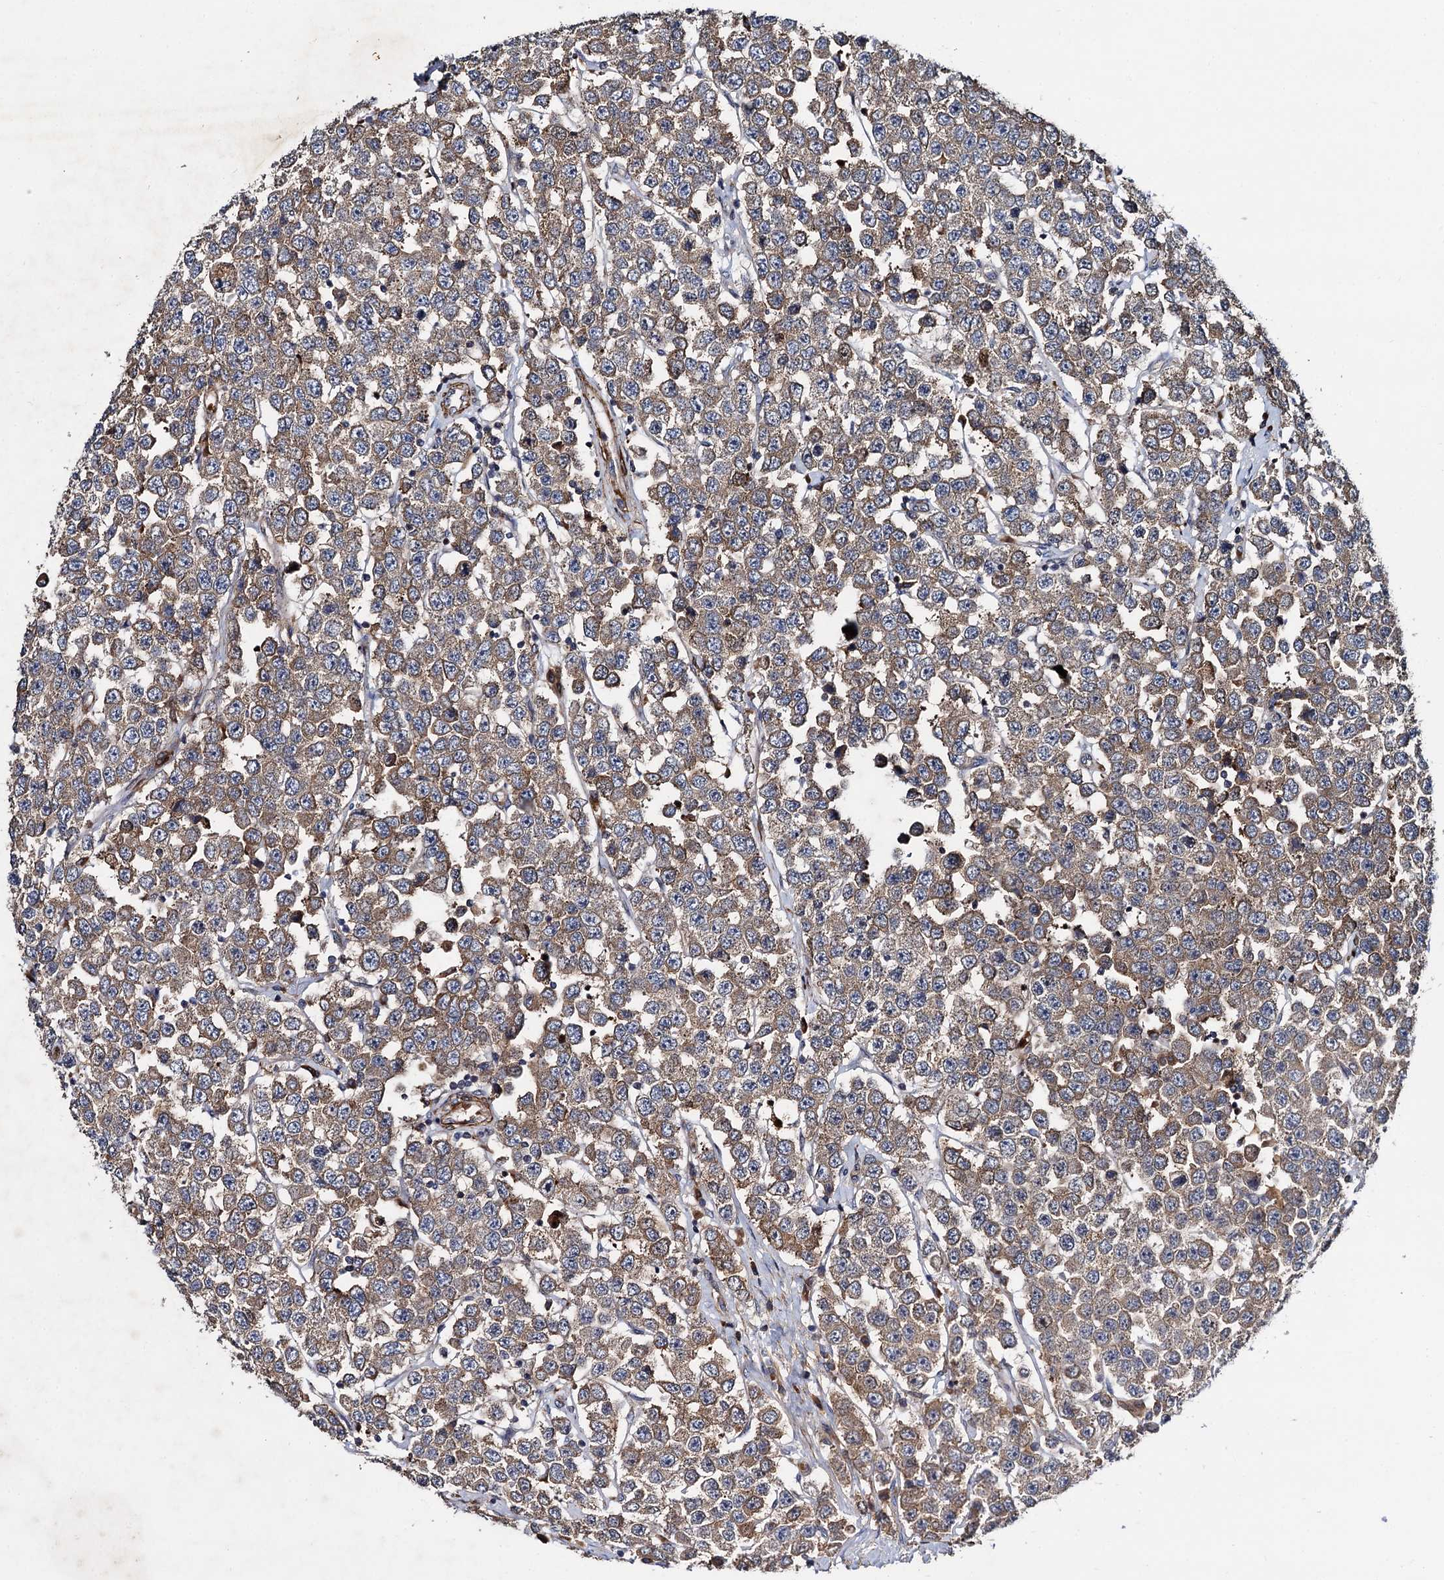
{"staining": {"intensity": "moderate", "quantity": ">75%", "location": "cytoplasmic/membranous"}, "tissue": "testis cancer", "cell_type": "Tumor cells", "image_type": "cancer", "snomed": [{"axis": "morphology", "description": "Seminoma, NOS"}, {"axis": "topography", "description": "Testis"}], "caption": "Immunohistochemical staining of human testis seminoma displays medium levels of moderate cytoplasmic/membranous protein expression in approximately >75% of tumor cells.", "gene": "ISM2", "patient": {"sex": "male", "age": 28}}